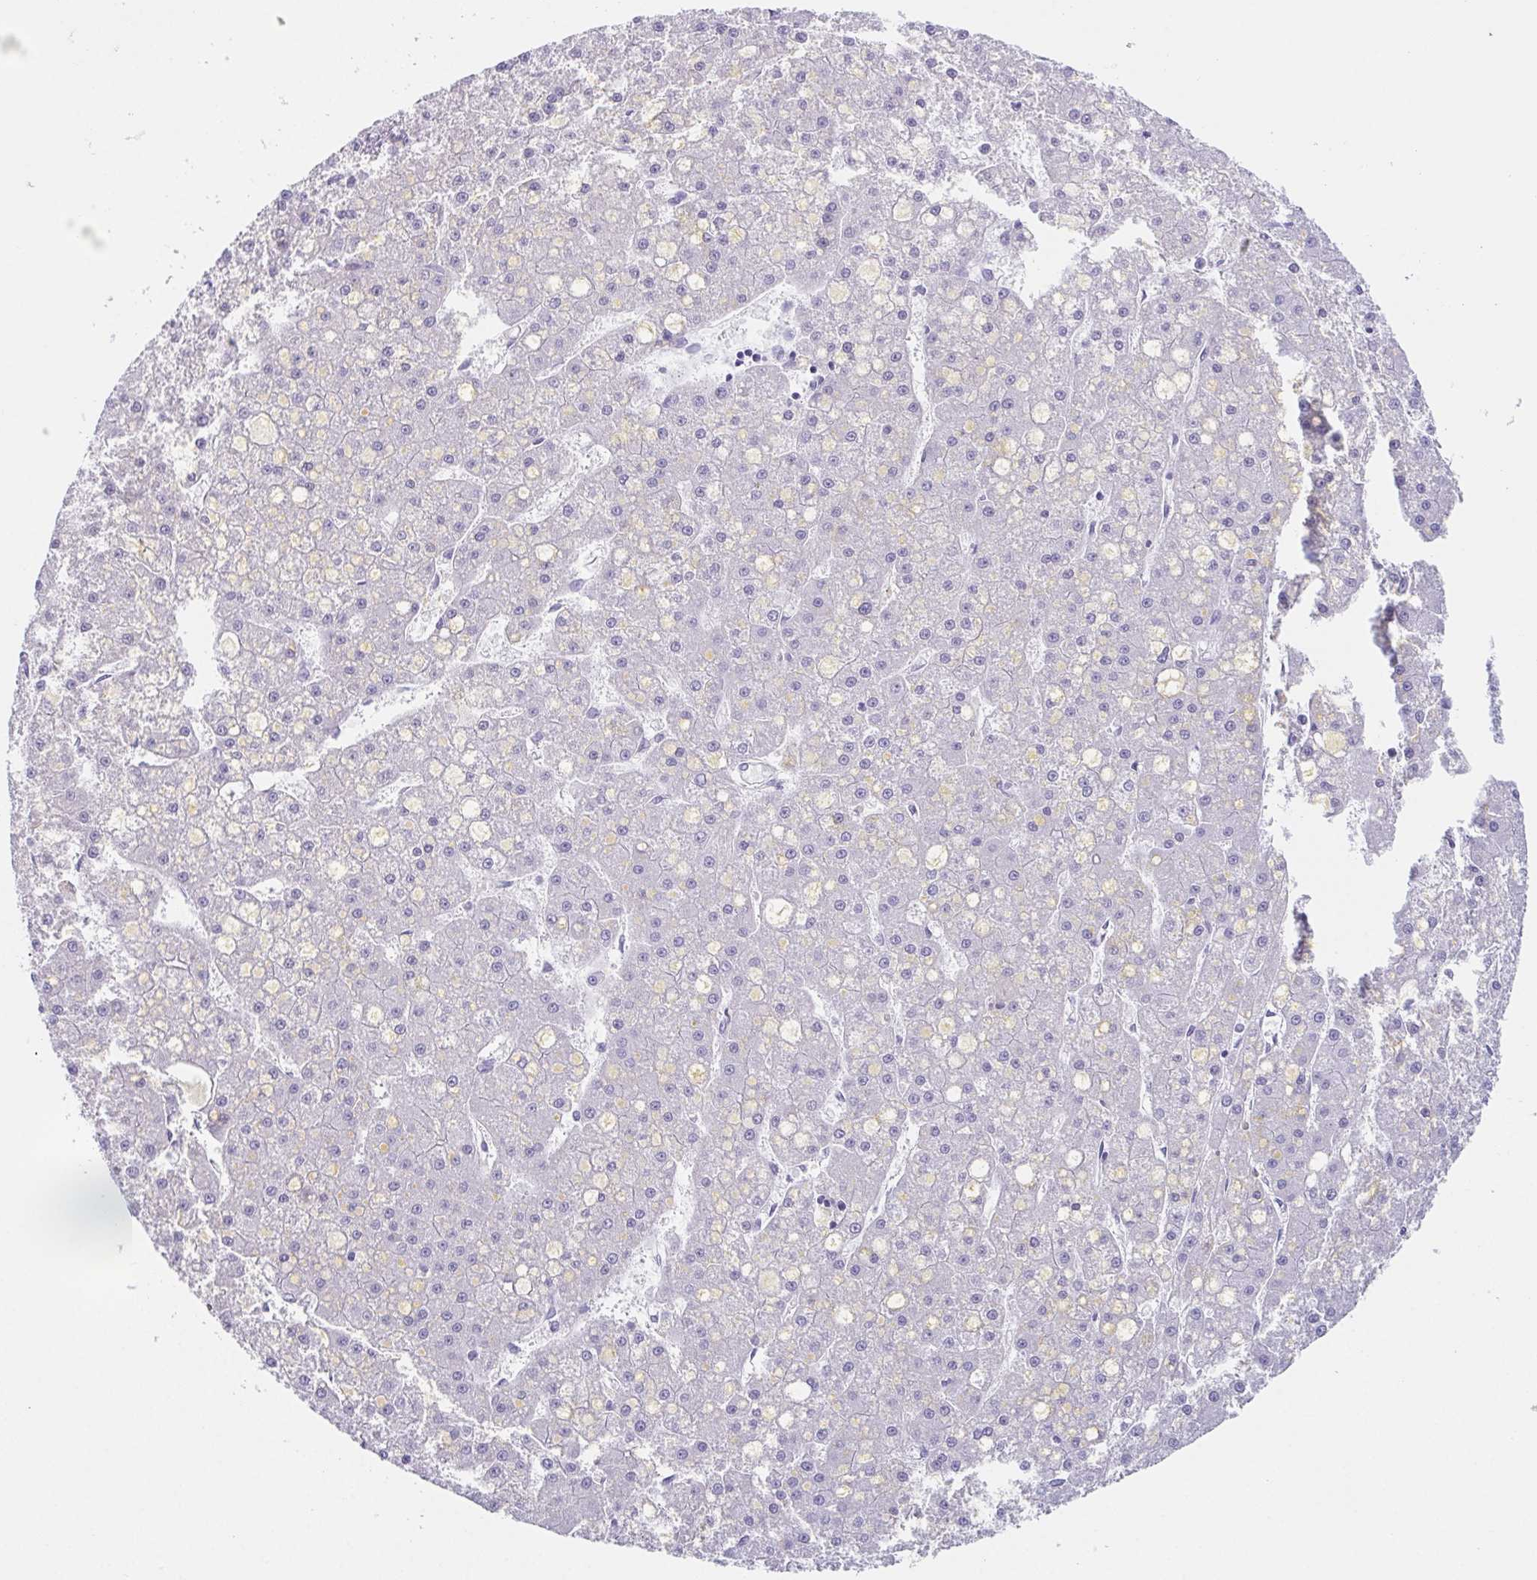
{"staining": {"intensity": "negative", "quantity": "none", "location": "none"}, "tissue": "liver cancer", "cell_type": "Tumor cells", "image_type": "cancer", "snomed": [{"axis": "morphology", "description": "Carcinoma, Hepatocellular, NOS"}, {"axis": "topography", "description": "Liver"}], "caption": "Immunohistochemical staining of human hepatocellular carcinoma (liver) exhibits no significant expression in tumor cells. (Brightfield microscopy of DAB immunohistochemistry at high magnification).", "gene": "HDGFL1", "patient": {"sex": "male", "age": 67}}